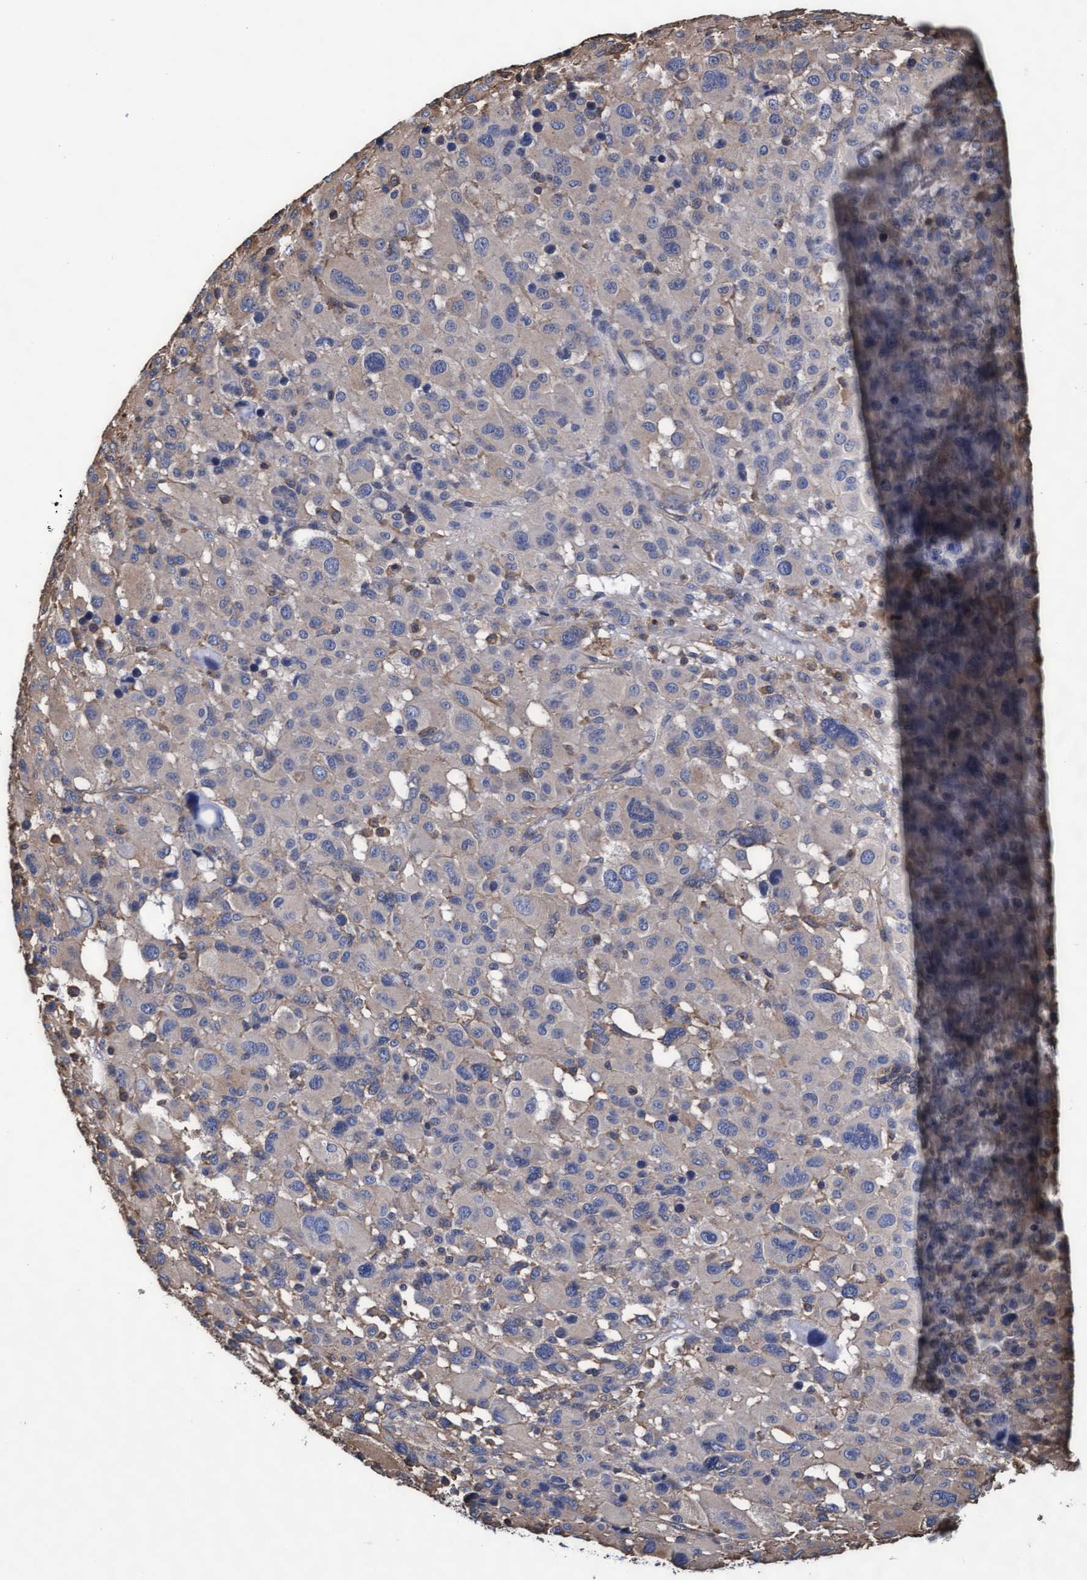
{"staining": {"intensity": "negative", "quantity": "none", "location": "none"}, "tissue": "melanoma", "cell_type": "Tumor cells", "image_type": "cancer", "snomed": [{"axis": "morphology", "description": "Malignant melanoma, Metastatic site"}, {"axis": "topography", "description": "Skin"}], "caption": "High power microscopy image of an immunohistochemistry (IHC) image of malignant melanoma (metastatic site), revealing no significant expression in tumor cells.", "gene": "GRHPR", "patient": {"sex": "female", "age": 74}}